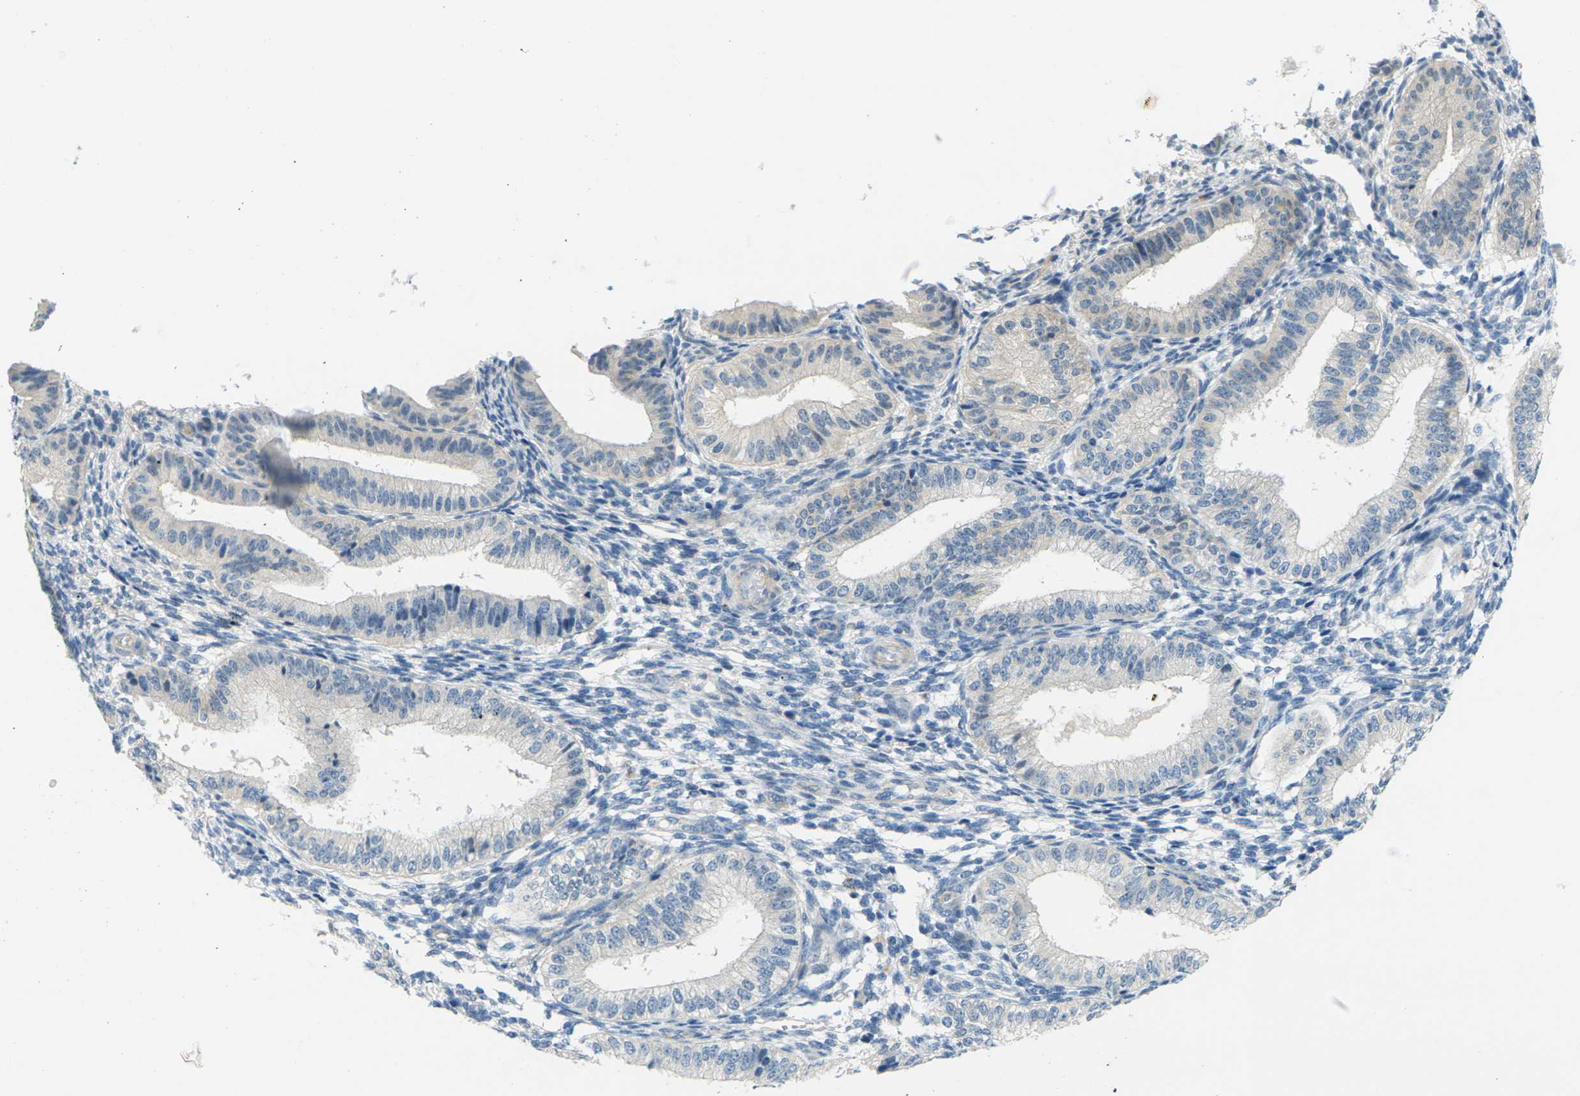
{"staining": {"intensity": "negative", "quantity": "none", "location": "none"}, "tissue": "endometrium", "cell_type": "Cells in endometrial stroma", "image_type": "normal", "snomed": [{"axis": "morphology", "description": "Normal tissue, NOS"}, {"axis": "topography", "description": "Endometrium"}], "caption": "A high-resolution histopathology image shows immunohistochemistry staining of unremarkable endometrium, which displays no significant staining in cells in endometrial stroma.", "gene": "CYP2C8", "patient": {"sex": "female", "age": 39}}